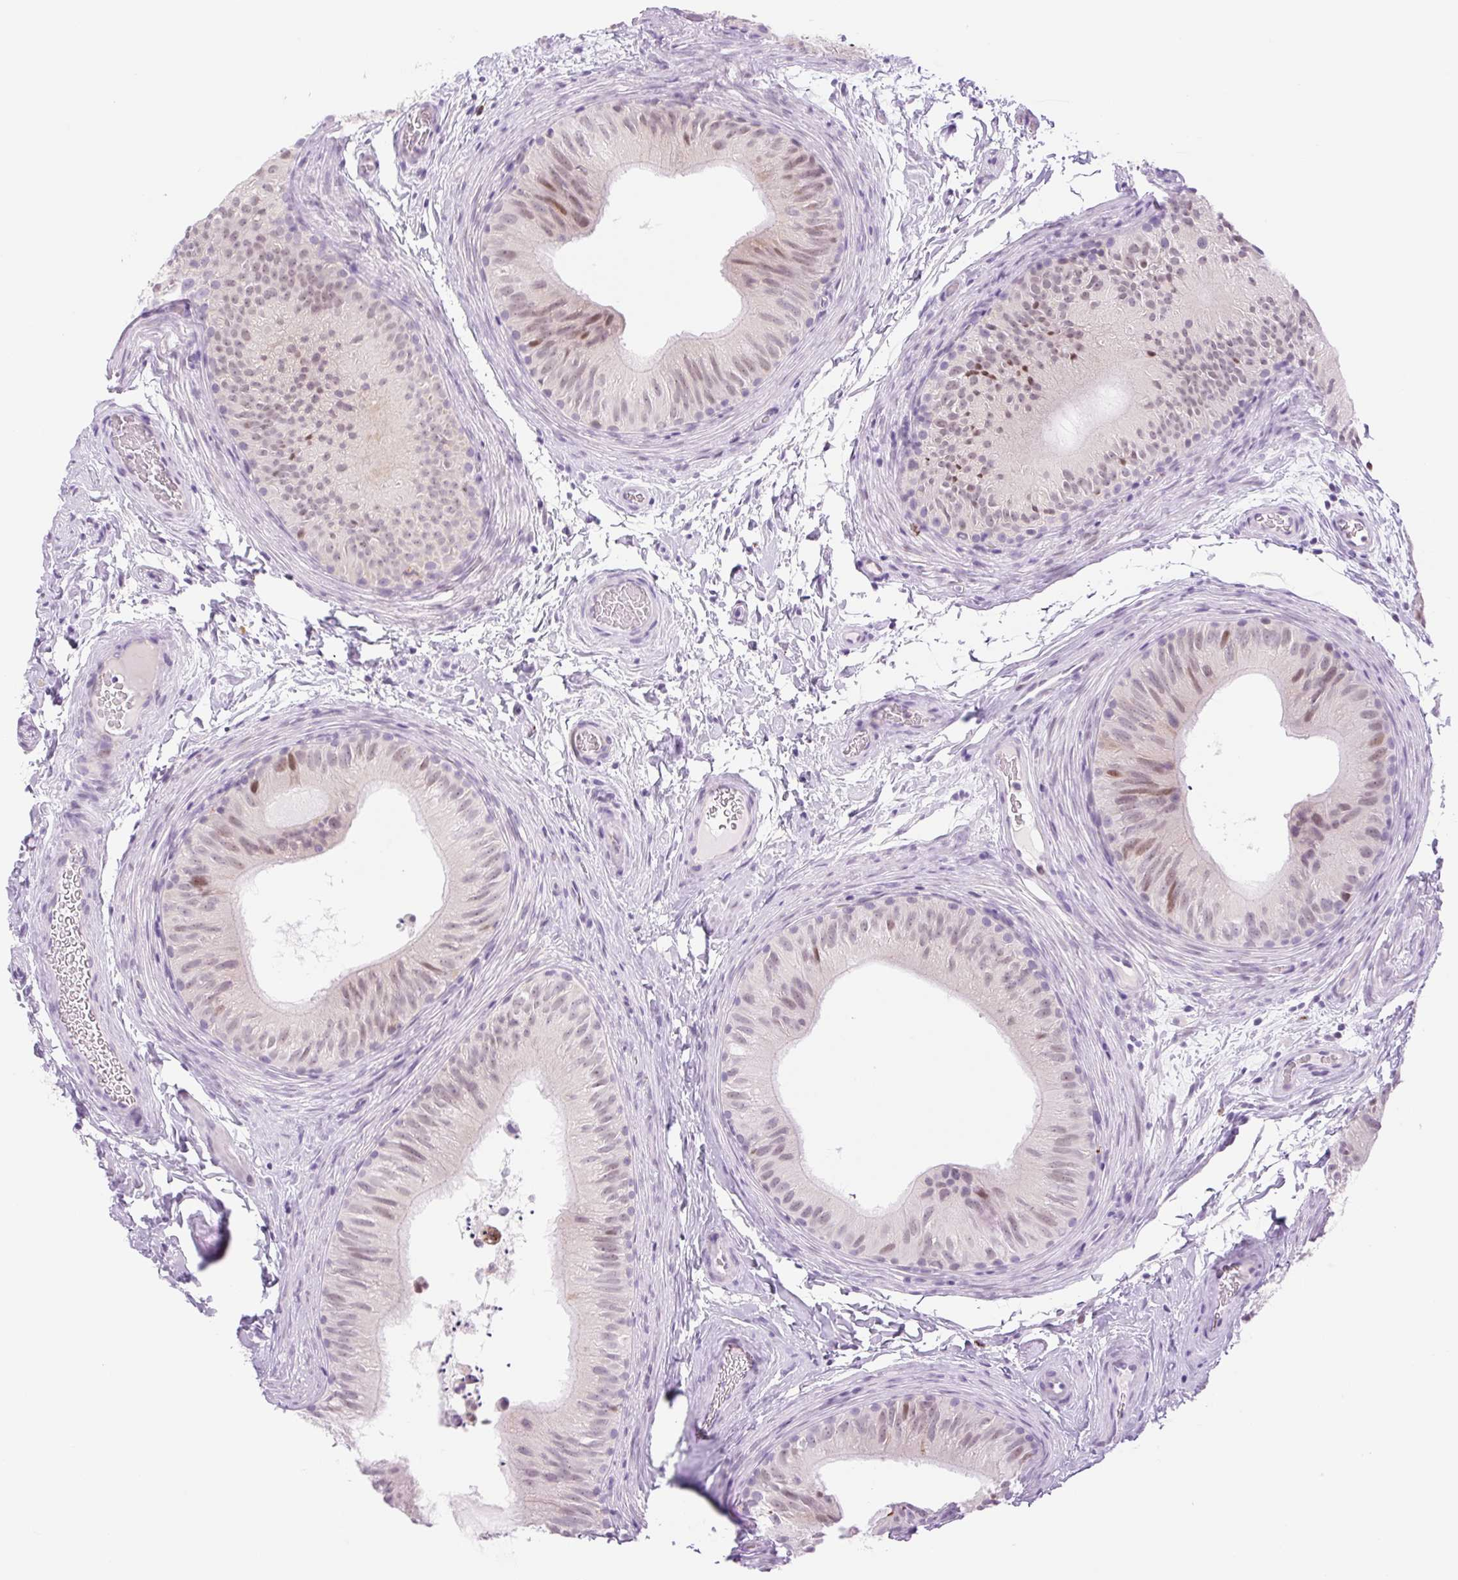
{"staining": {"intensity": "moderate", "quantity": "<25%", "location": "nuclear"}, "tissue": "epididymis", "cell_type": "Glandular cells", "image_type": "normal", "snomed": [{"axis": "morphology", "description": "Normal tissue, NOS"}, {"axis": "topography", "description": "Epididymis"}], "caption": "A photomicrograph of epididymis stained for a protein displays moderate nuclear brown staining in glandular cells. (DAB IHC with brightfield microscopy, high magnification).", "gene": "SPRYD4", "patient": {"sex": "male", "age": 24}}